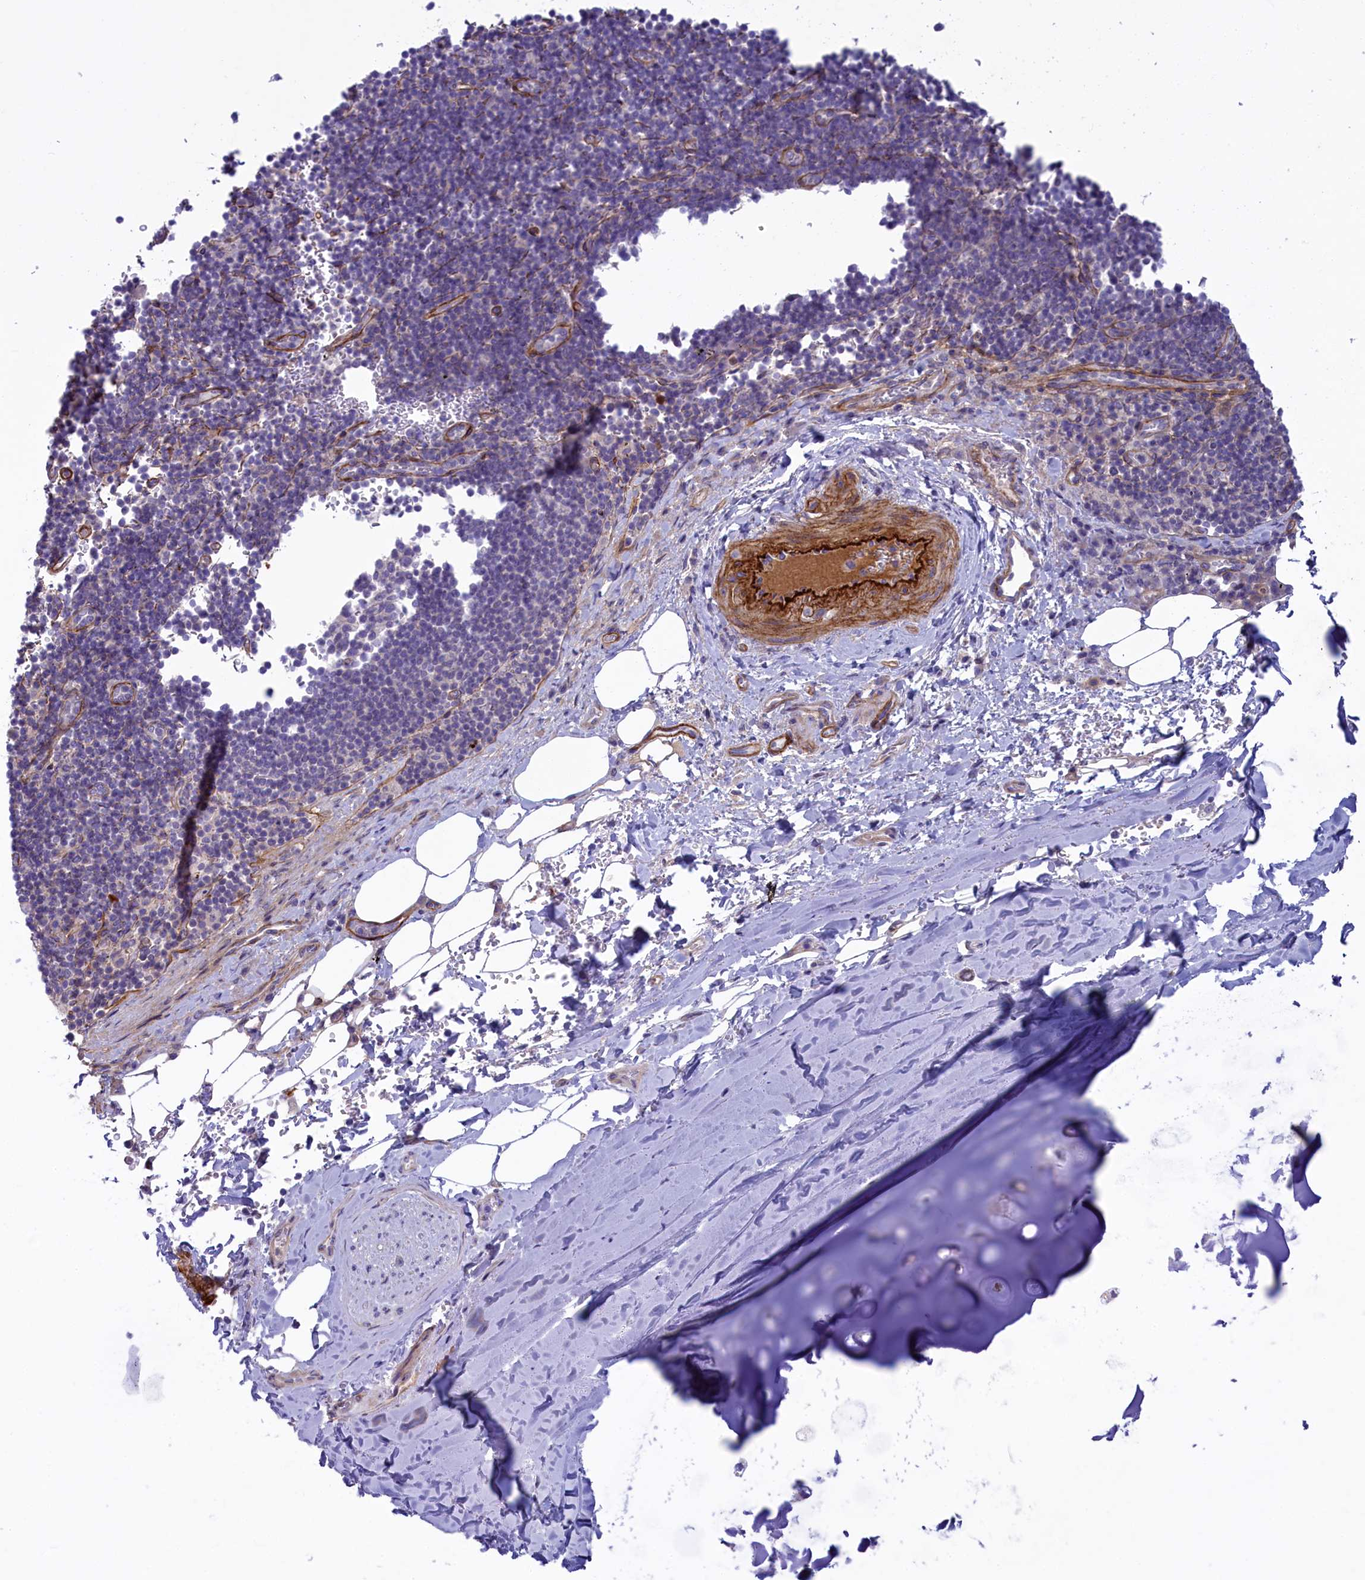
{"staining": {"intensity": "negative", "quantity": "none", "location": "none"}, "tissue": "adipose tissue", "cell_type": "Adipocytes", "image_type": "normal", "snomed": [{"axis": "morphology", "description": "Normal tissue, NOS"}, {"axis": "topography", "description": "Lymph node"}, {"axis": "topography", "description": "Cartilage tissue"}, {"axis": "topography", "description": "Bronchus"}], "caption": "An IHC photomicrograph of normal adipose tissue is shown. There is no staining in adipocytes of adipose tissue. (Immunohistochemistry, brightfield microscopy, high magnification).", "gene": "LOXL1", "patient": {"sex": "male", "age": 63}}